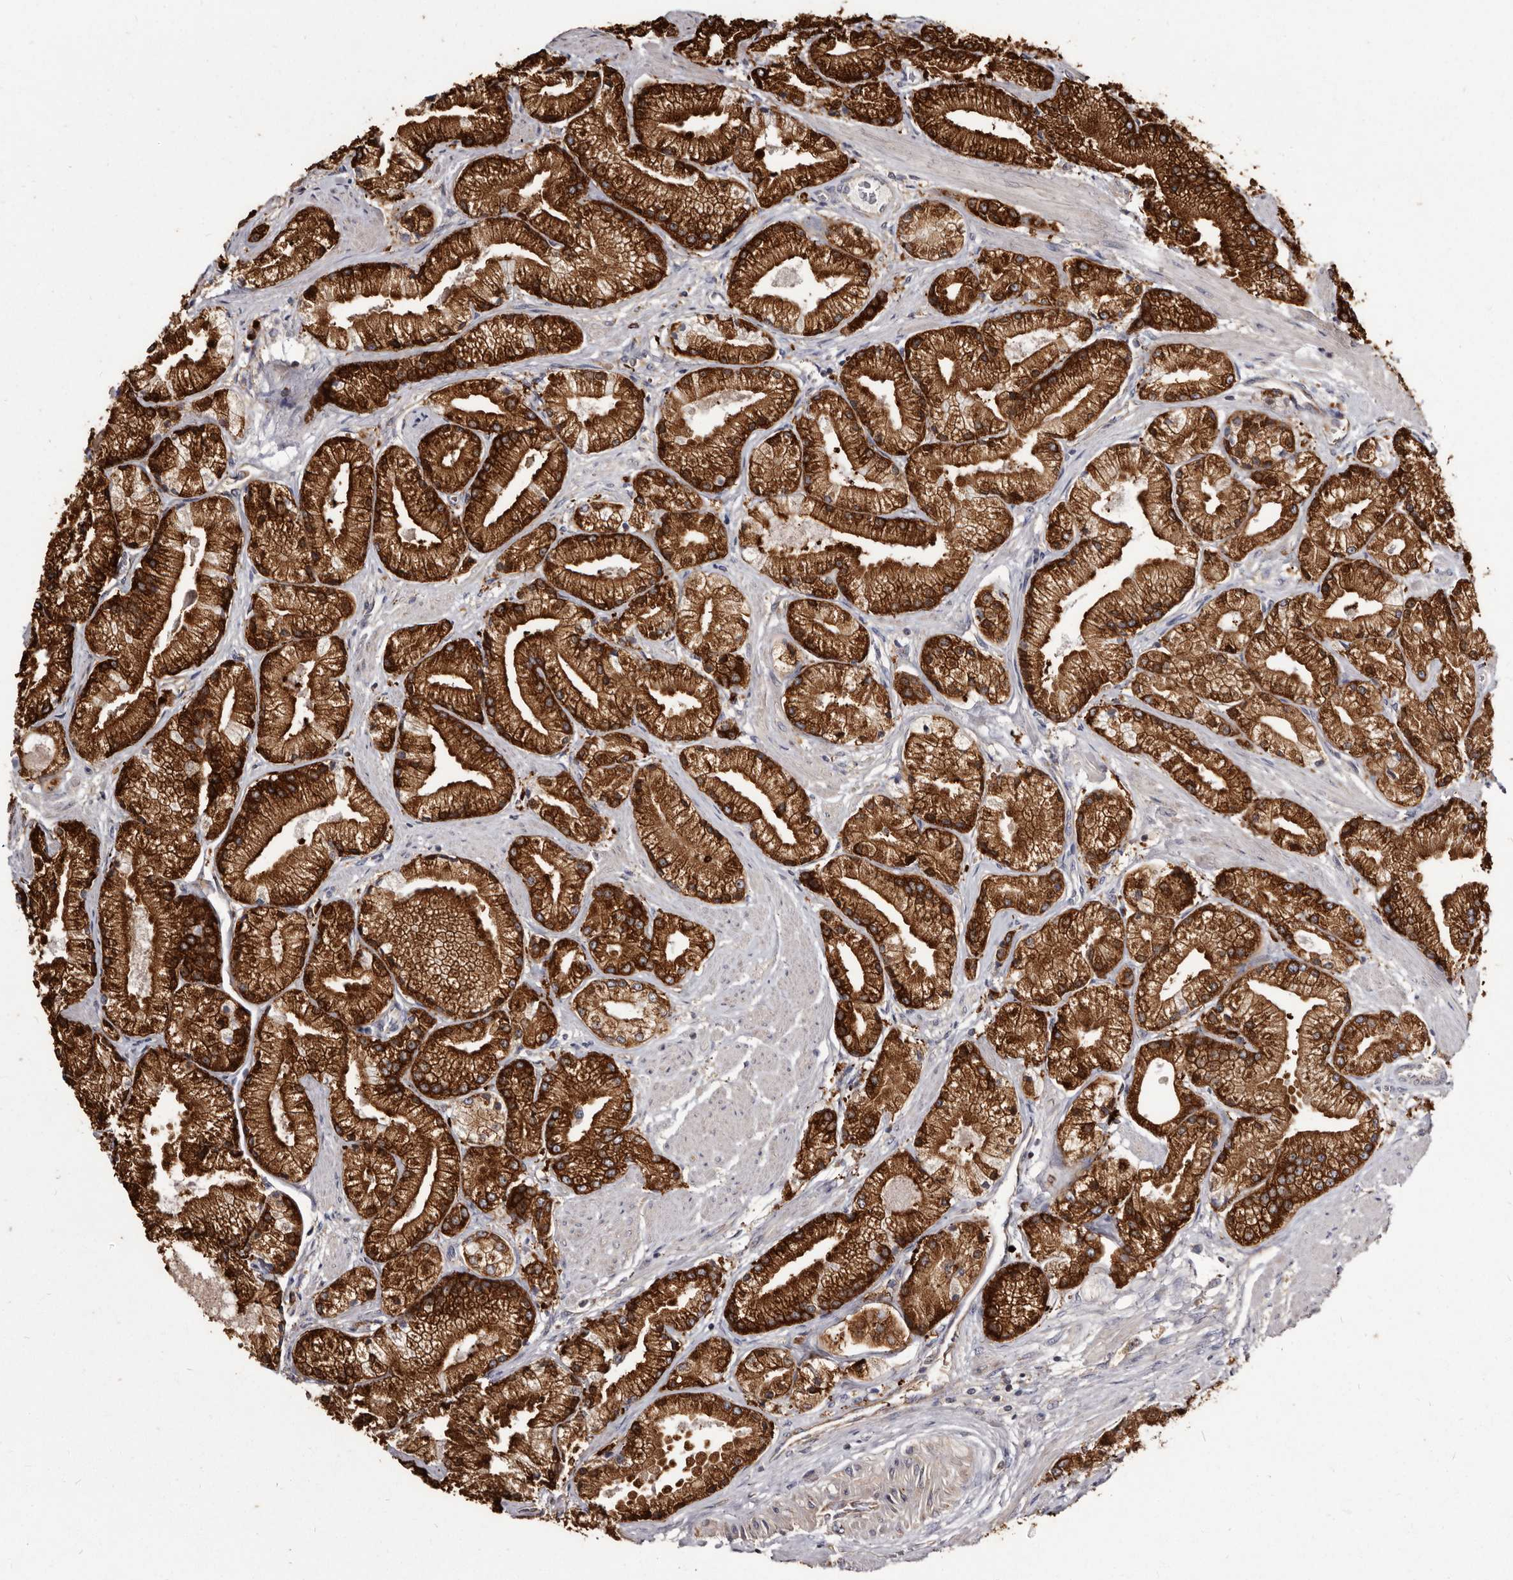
{"staining": {"intensity": "strong", "quantity": ">75%", "location": "cytoplasmic/membranous"}, "tissue": "prostate cancer", "cell_type": "Tumor cells", "image_type": "cancer", "snomed": [{"axis": "morphology", "description": "Adenocarcinoma, High grade"}, {"axis": "topography", "description": "Prostate"}], "caption": "Human prostate cancer stained with a protein marker displays strong staining in tumor cells.", "gene": "TPD52", "patient": {"sex": "male", "age": 50}}